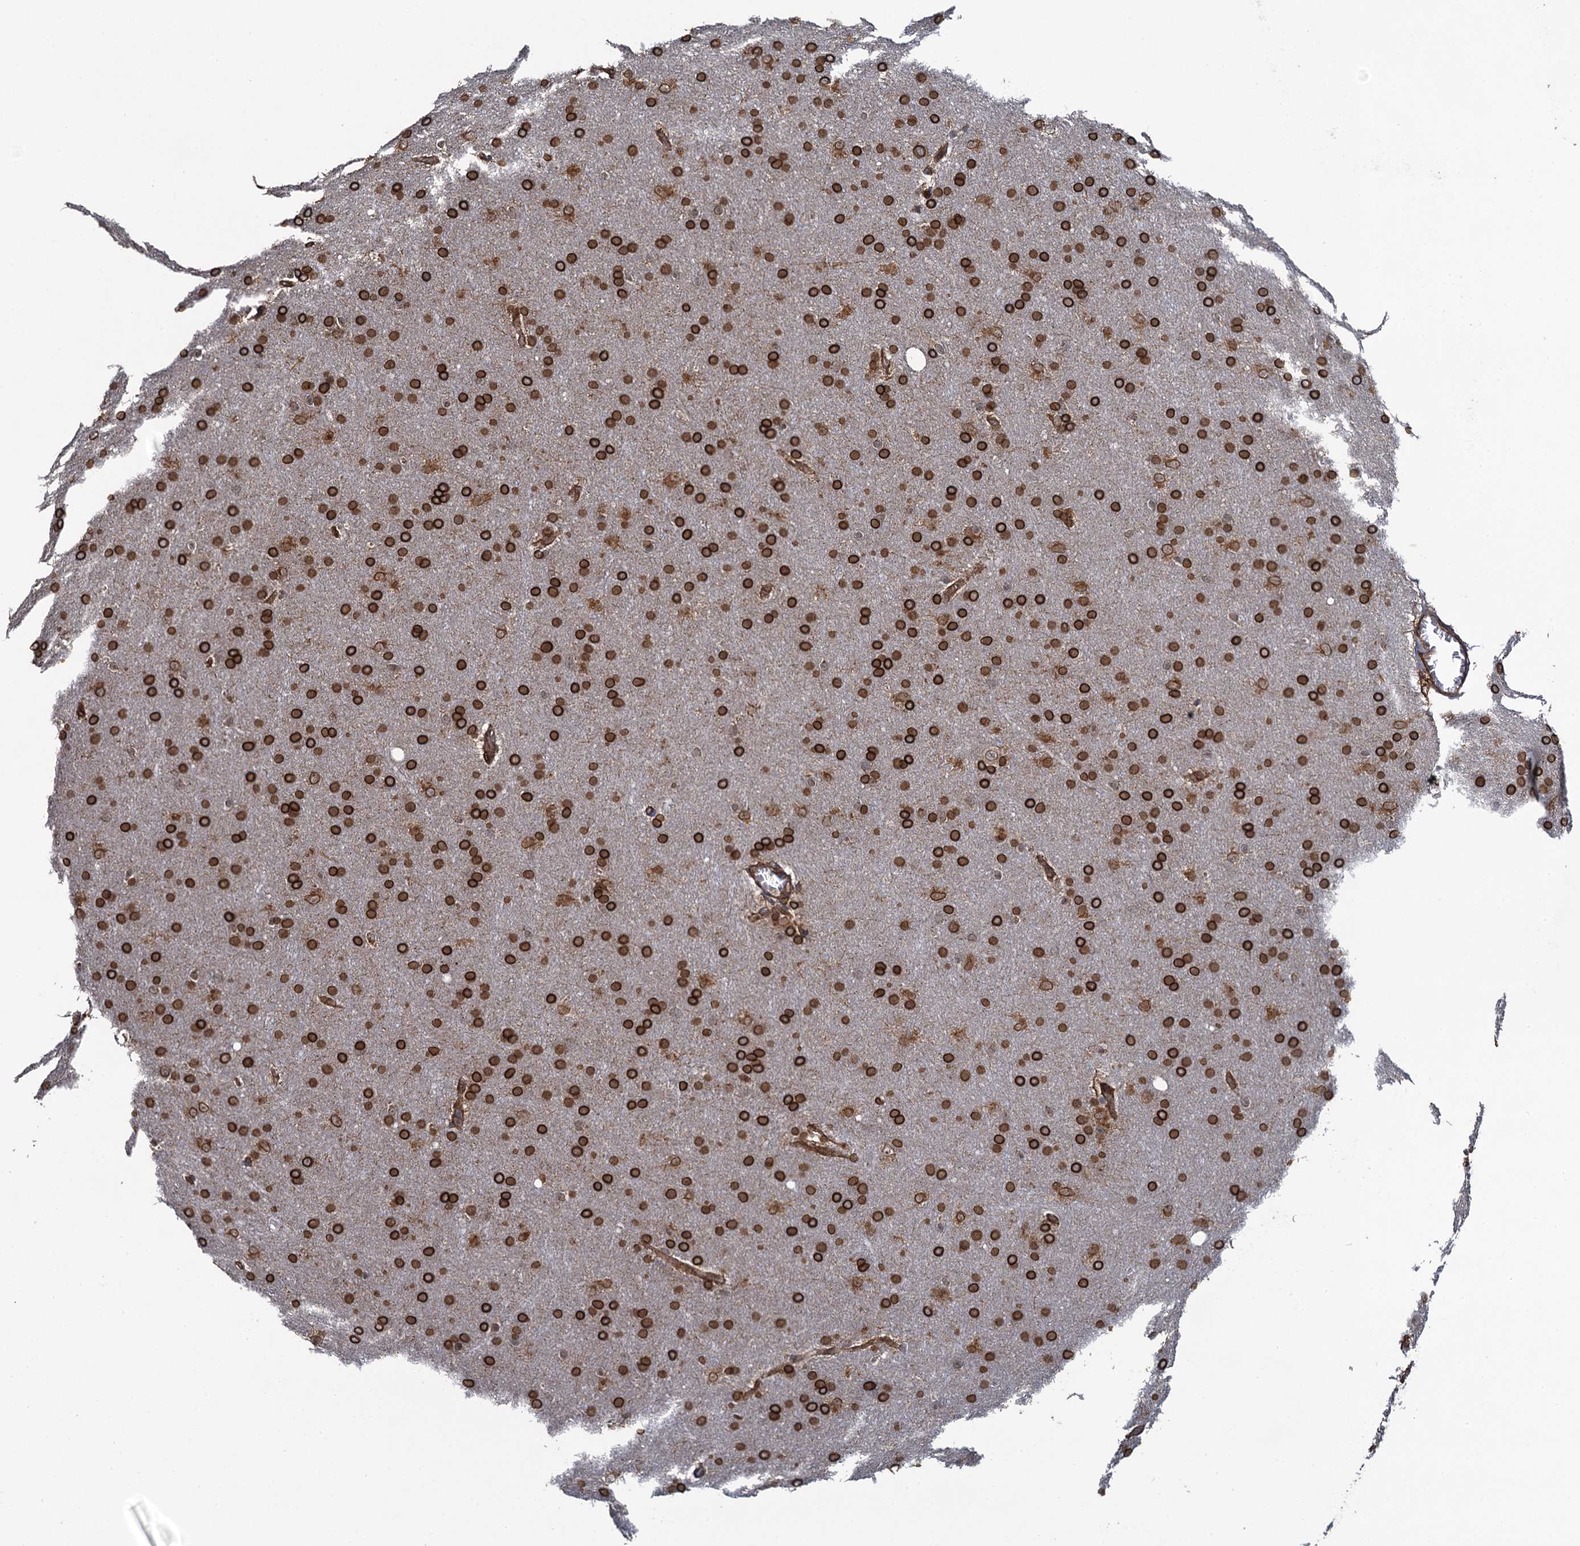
{"staining": {"intensity": "strong", "quantity": ">75%", "location": "cytoplasmic/membranous,nuclear"}, "tissue": "glioma", "cell_type": "Tumor cells", "image_type": "cancer", "snomed": [{"axis": "morphology", "description": "Glioma, malignant, Low grade"}, {"axis": "topography", "description": "Brain"}], "caption": "This is a micrograph of immunohistochemistry staining of glioma, which shows strong staining in the cytoplasmic/membranous and nuclear of tumor cells.", "gene": "EVX2", "patient": {"sex": "female", "age": 32}}